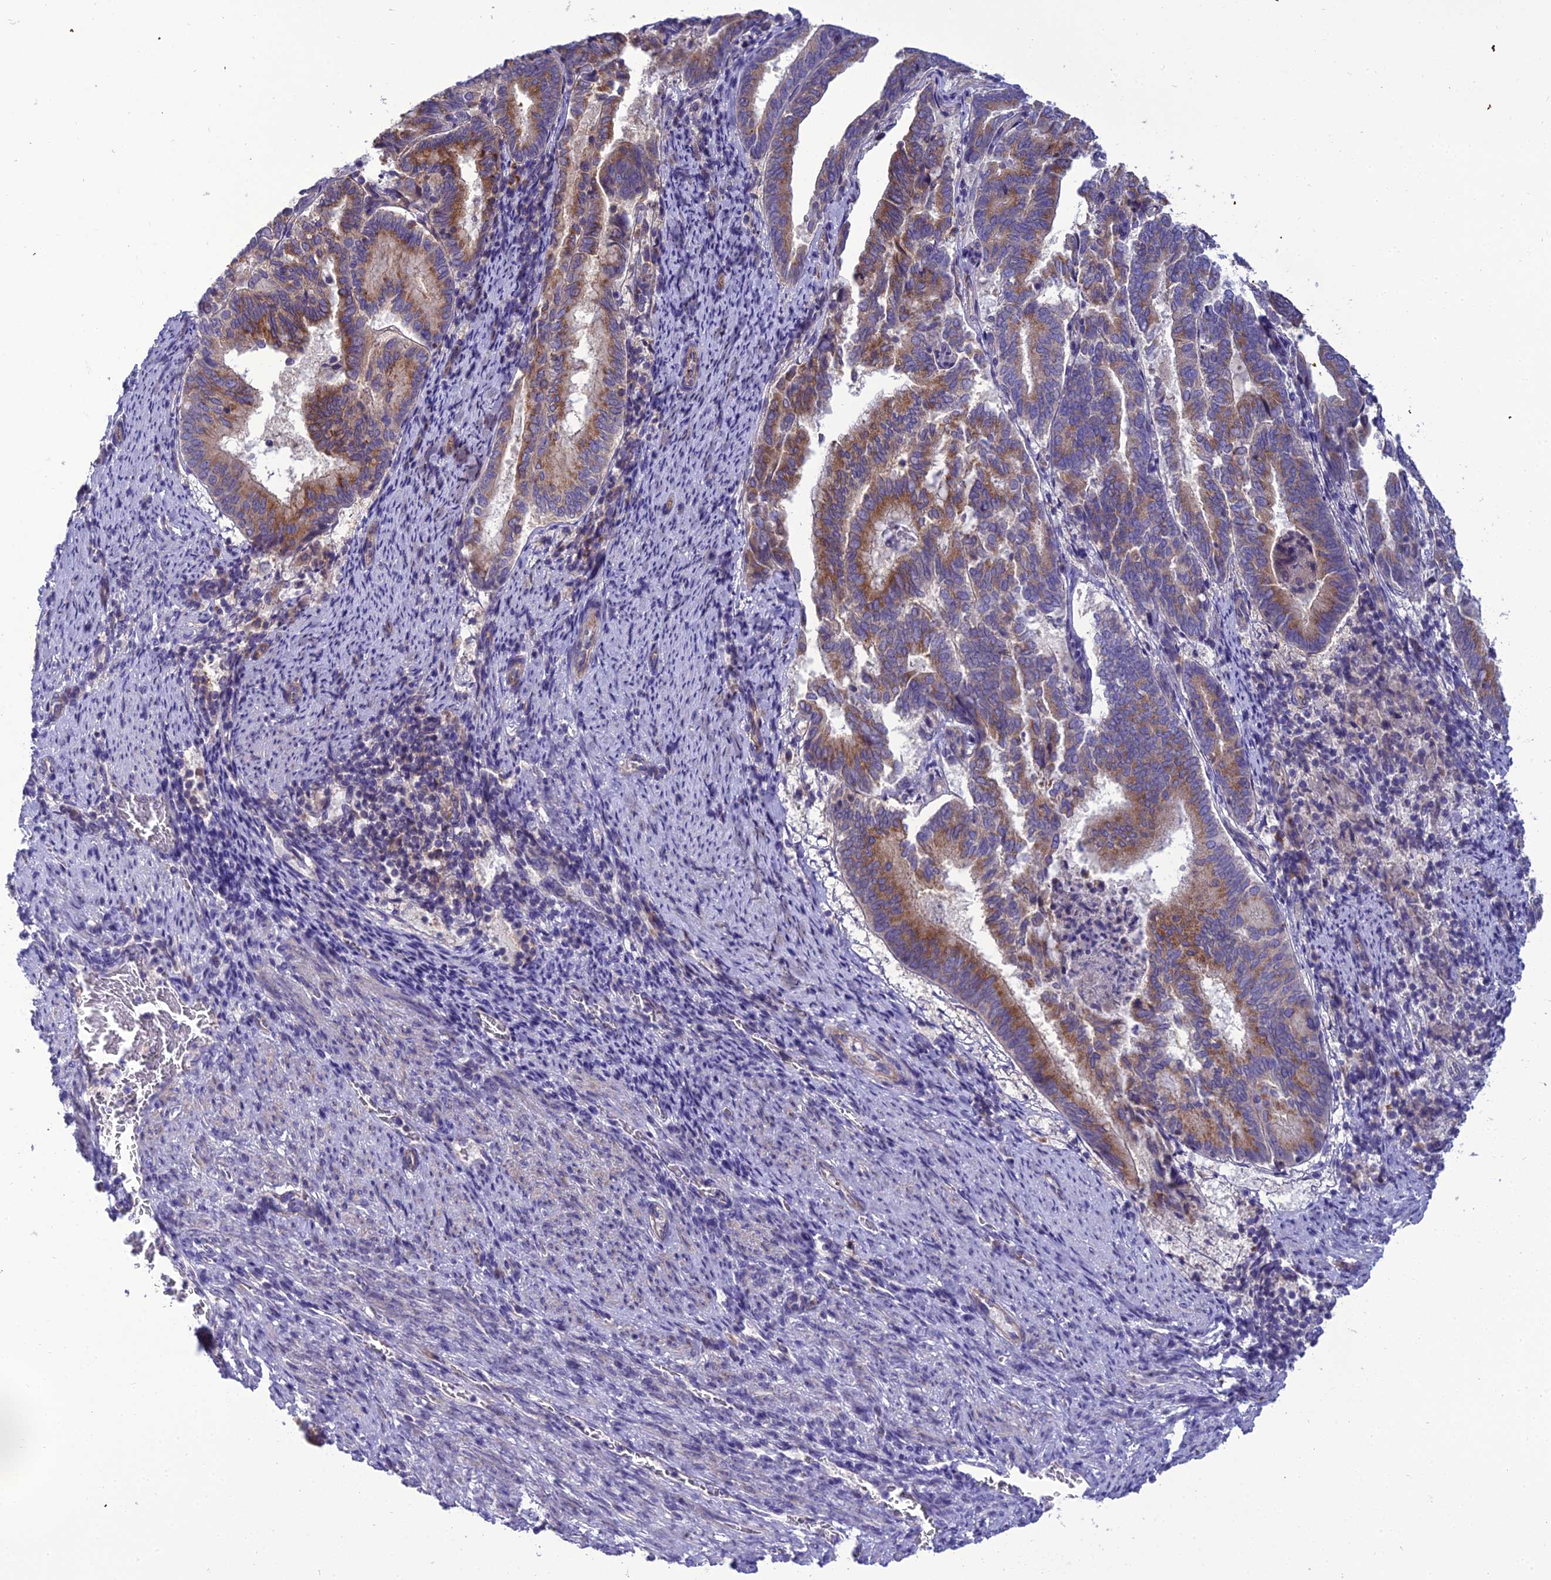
{"staining": {"intensity": "moderate", "quantity": ">75%", "location": "cytoplasmic/membranous"}, "tissue": "endometrial cancer", "cell_type": "Tumor cells", "image_type": "cancer", "snomed": [{"axis": "morphology", "description": "Adenocarcinoma, NOS"}, {"axis": "topography", "description": "Endometrium"}], "caption": "DAB (3,3'-diaminobenzidine) immunohistochemical staining of human endometrial cancer demonstrates moderate cytoplasmic/membranous protein staining in approximately >75% of tumor cells.", "gene": "GOLPH3", "patient": {"sex": "female", "age": 80}}